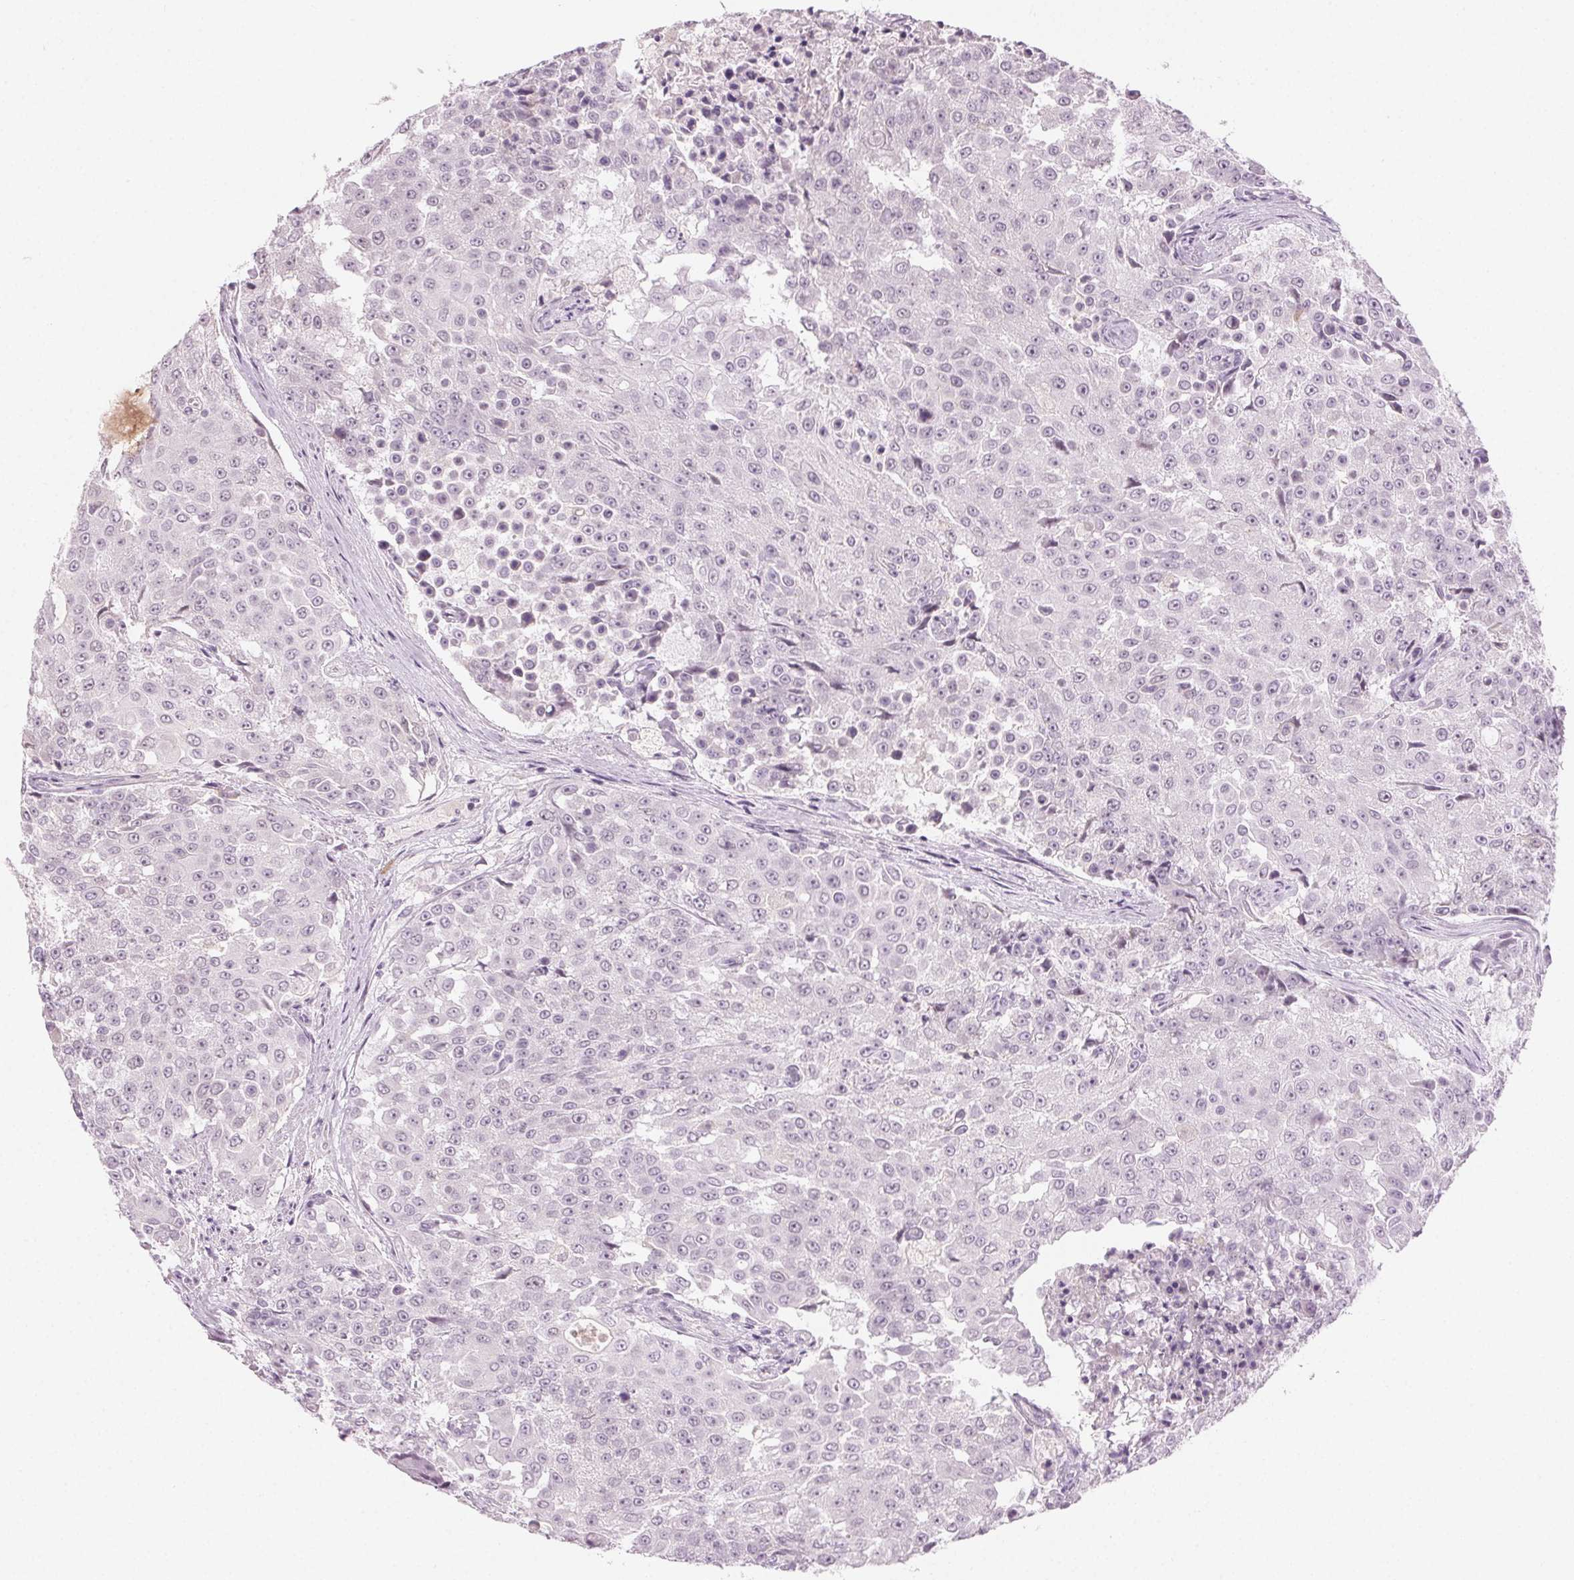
{"staining": {"intensity": "negative", "quantity": "none", "location": "none"}, "tissue": "urothelial cancer", "cell_type": "Tumor cells", "image_type": "cancer", "snomed": [{"axis": "morphology", "description": "Urothelial carcinoma, High grade"}, {"axis": "topography", "description": "Urinary bladder"}], "caption": "Tumor cells show no significant expression in urothelial cancer.", "gene": "HSF5", "patient": {"sex": "female", "age": 63}}